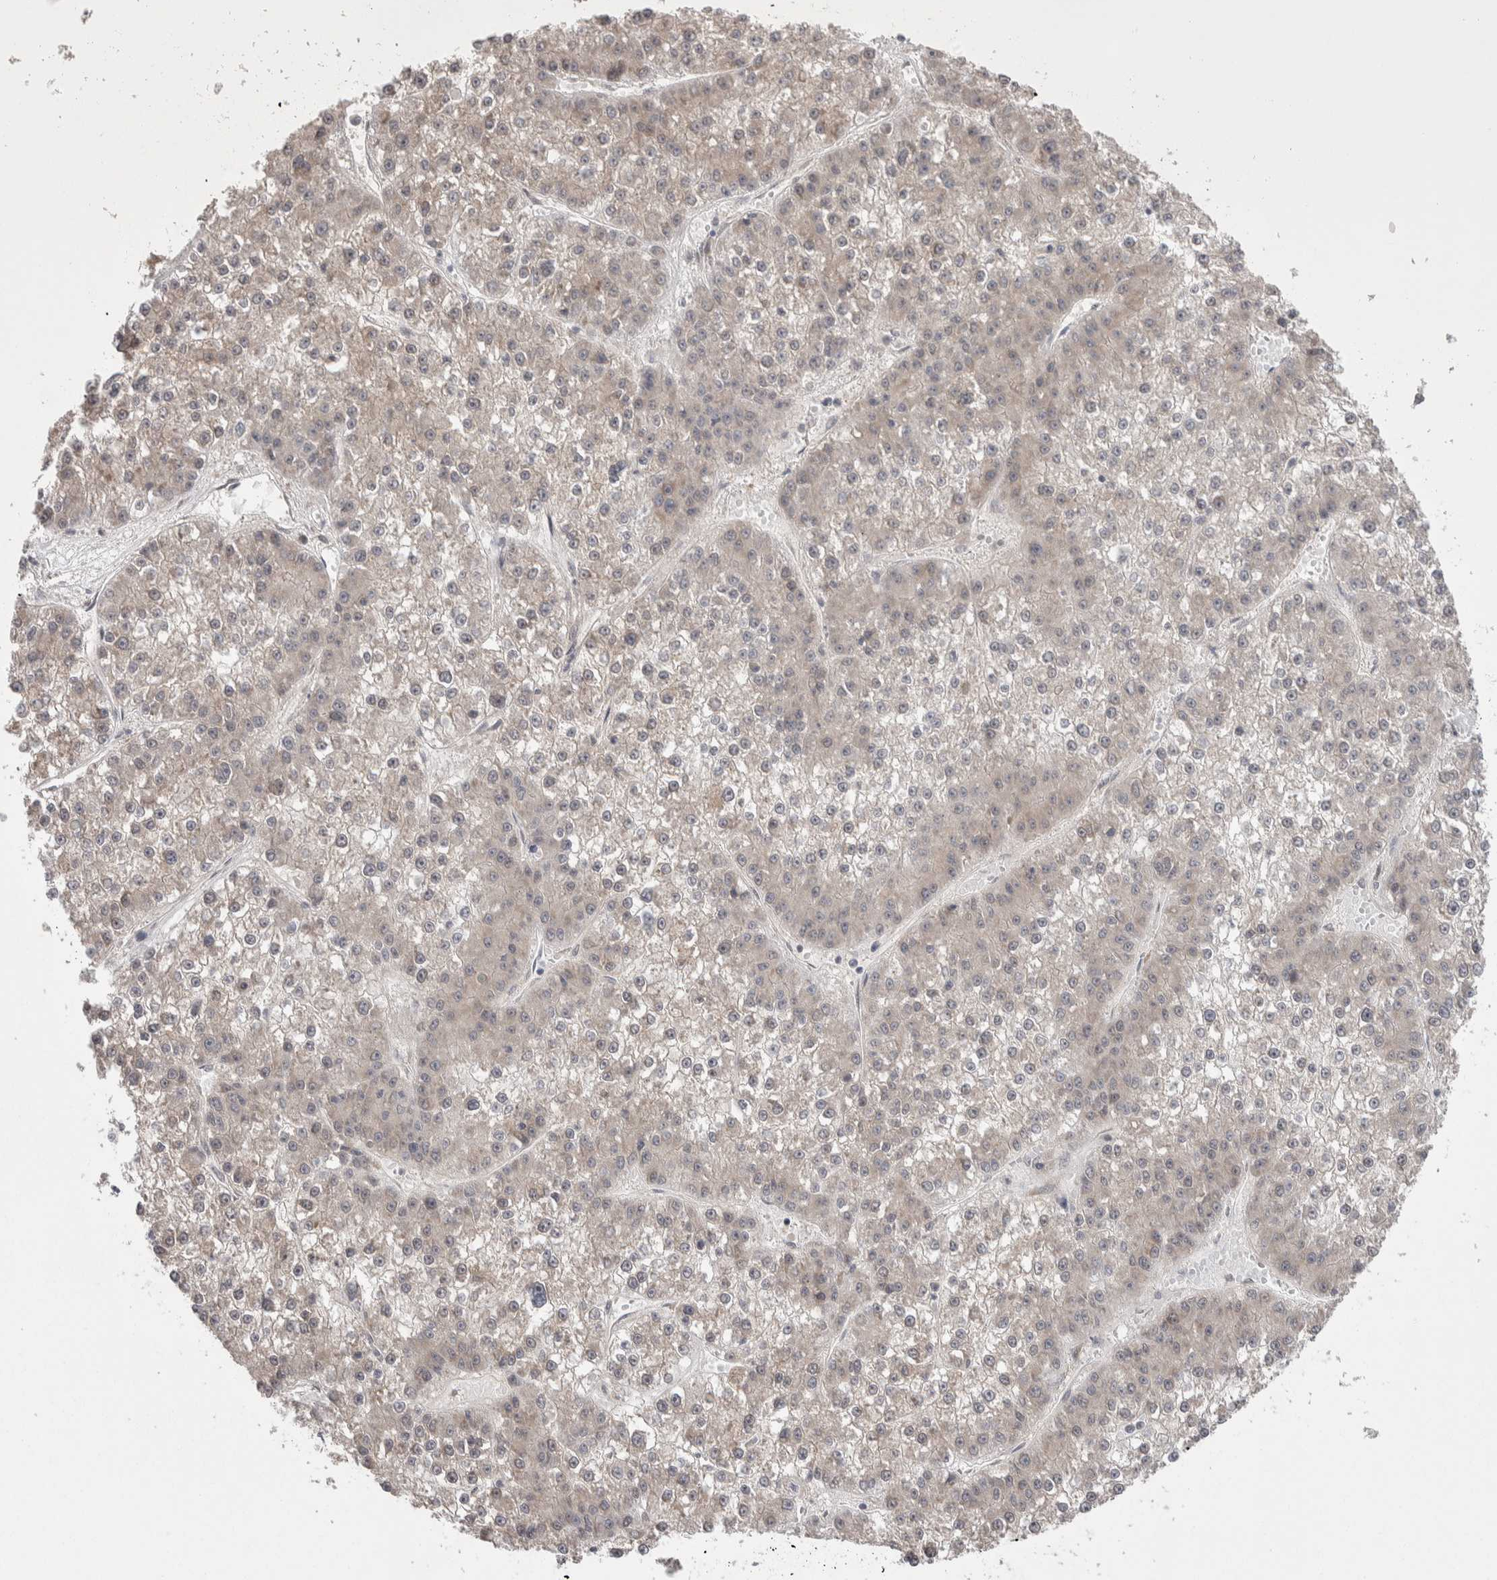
{"staining": {"intensity": "weak", "quantity": "25%-75%", "location": "cytoplasmic/membranous"}, "tissue": "liver cancer", "cell_type": "Tumor cells", "image_type": "cancer", "snomed": [{"axis": "morphology", "description": "Carcinoma, Hepatocellular, NOS"}, {"axis": "topography", "description": "Liver"}], "caption": "DAB immunohistochemical staining of liver cancer (hepatocellular carcinoma) reveals weak cytoplasmic/membranous protein positivity in about 25%-75% of tumor cells. The protein of interest is stained brown, and the nuclei are stained in blue (DAB IHC with brightfield microscopy, high magnification).", "gene": "CUL2", "patient": {"sex": "female", "age": 73}}